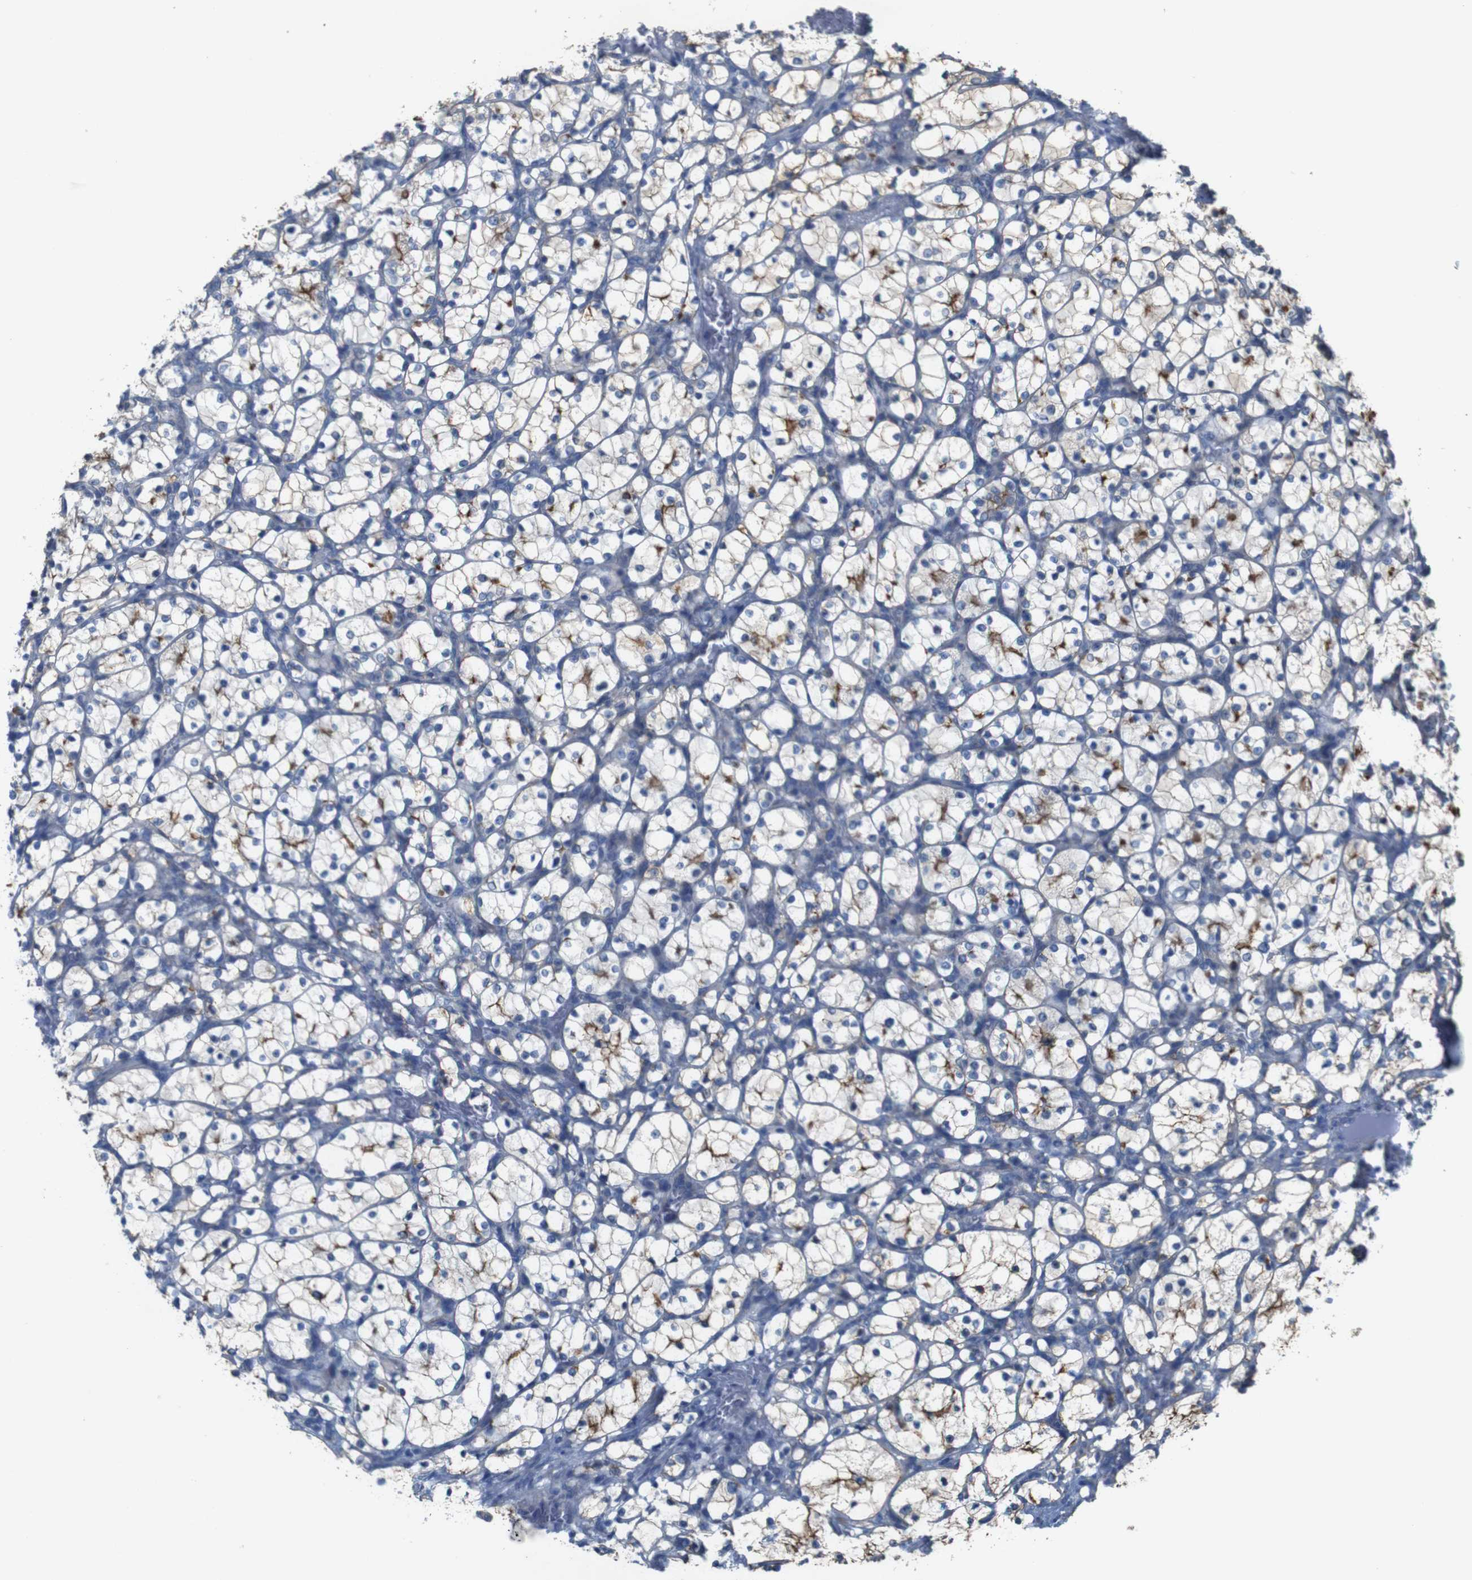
{"staining": {"intensity": "moderate", "quantity": "<25%", "location": "cytoplasmic/membranous"}, "tissue": "renal cancer", "cell_type": "Tumor cells", "image_type": "cancer", "snomed": [{"axis": "morphology", "description": "Adenocarcinoma, NOS"}, {"axis": "topography", "description": "Kidney"}], "caption": "The immunohistochemical stain highlights moderate cytoplasmic/membranous positivity in tumor cells of renal adenocarcinoma tissue.", "gene": "MYEOV", "patient": {"sex": "female", "age": 69}}